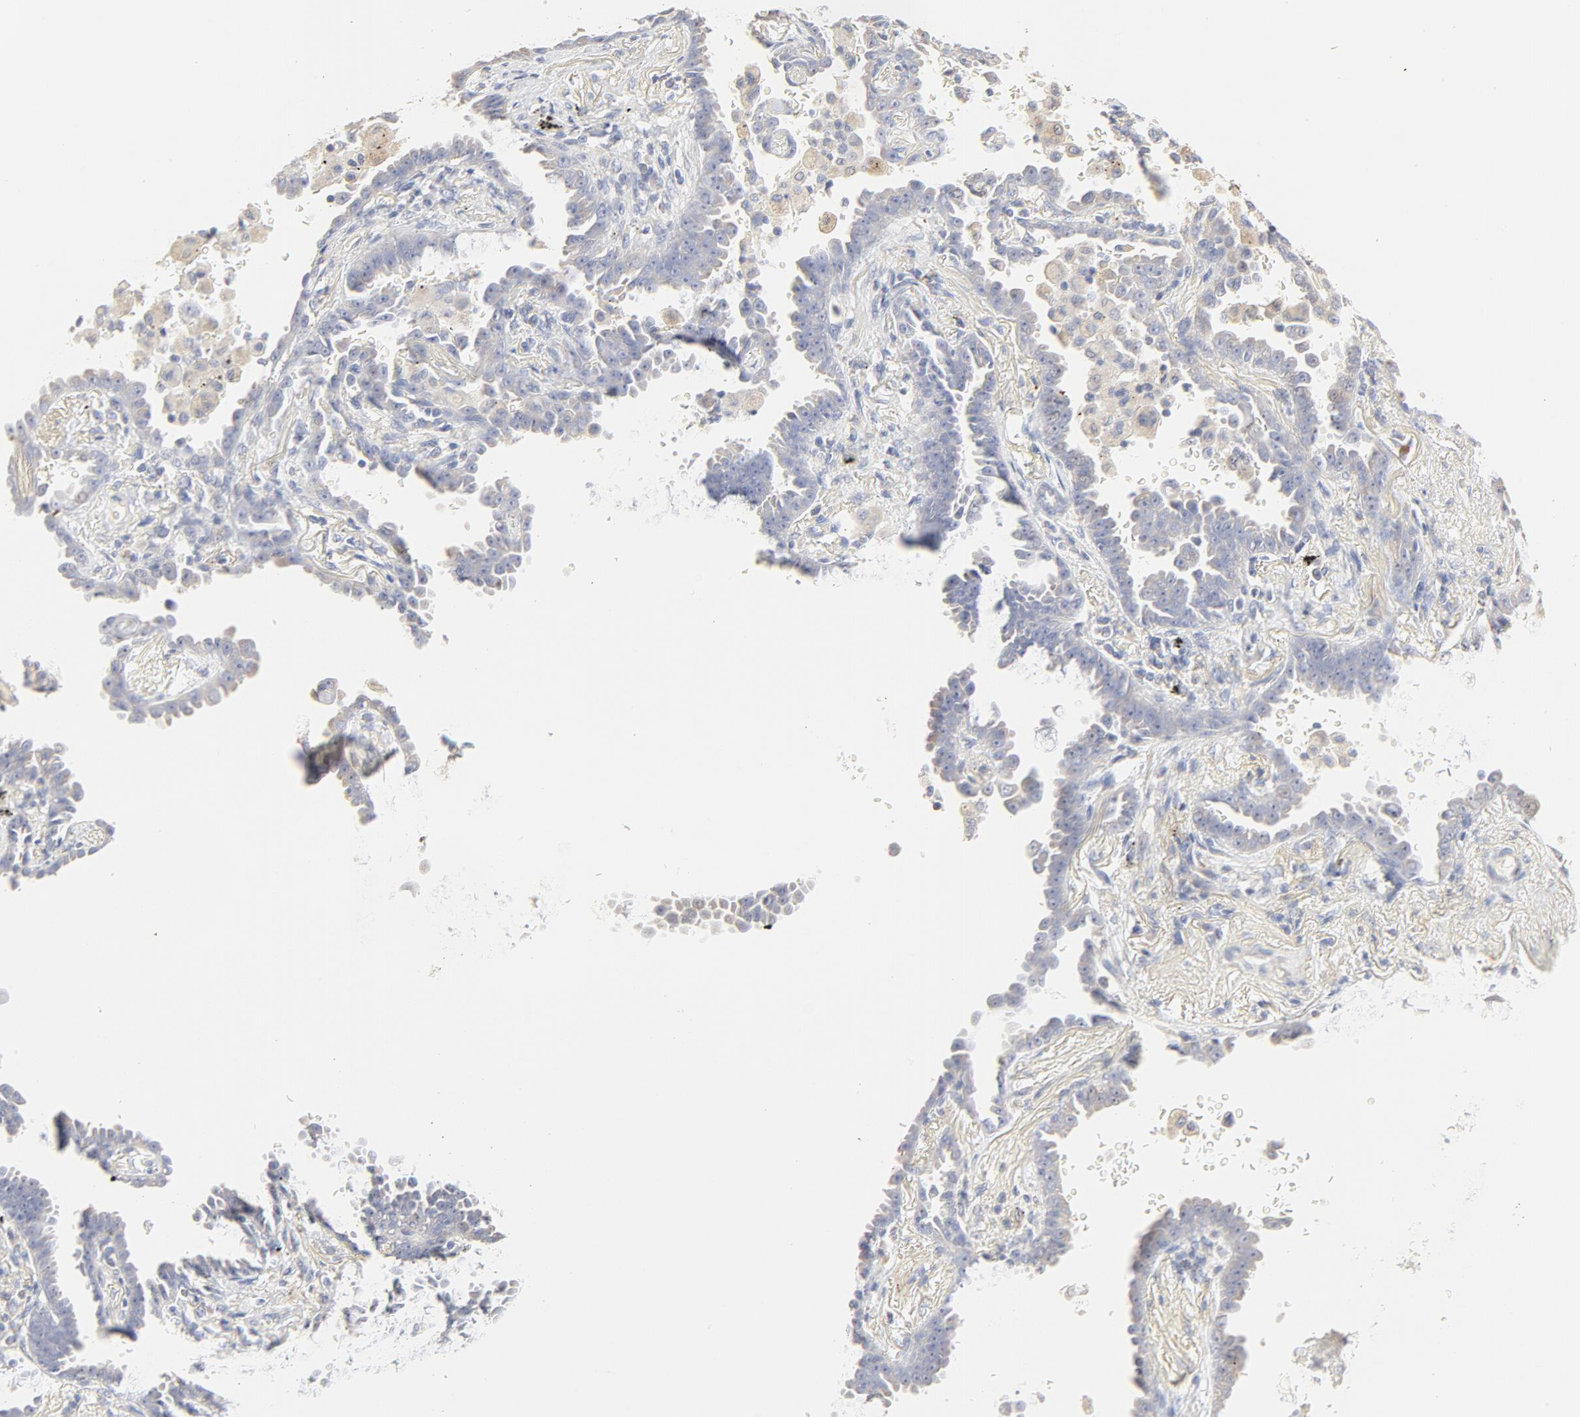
{"staining": {"intensity": "negative", "quantity": "none", "location": "none"}, "tissue": "lung cancer", "cell_type": "Tumor cells", "image_type": "cancer", "snomed": [{"axis": "morphology", "description": "Adenocarcinoma, NOS"}, {"axis": "topography", "description": "Lung"}], "caption": "This is an immunohistochemistry histopathology image of human lung cancer. There is no positivity in tumor cells.", "gene": "FCGBP", "patient": {"sex": "female", "age": 64}}